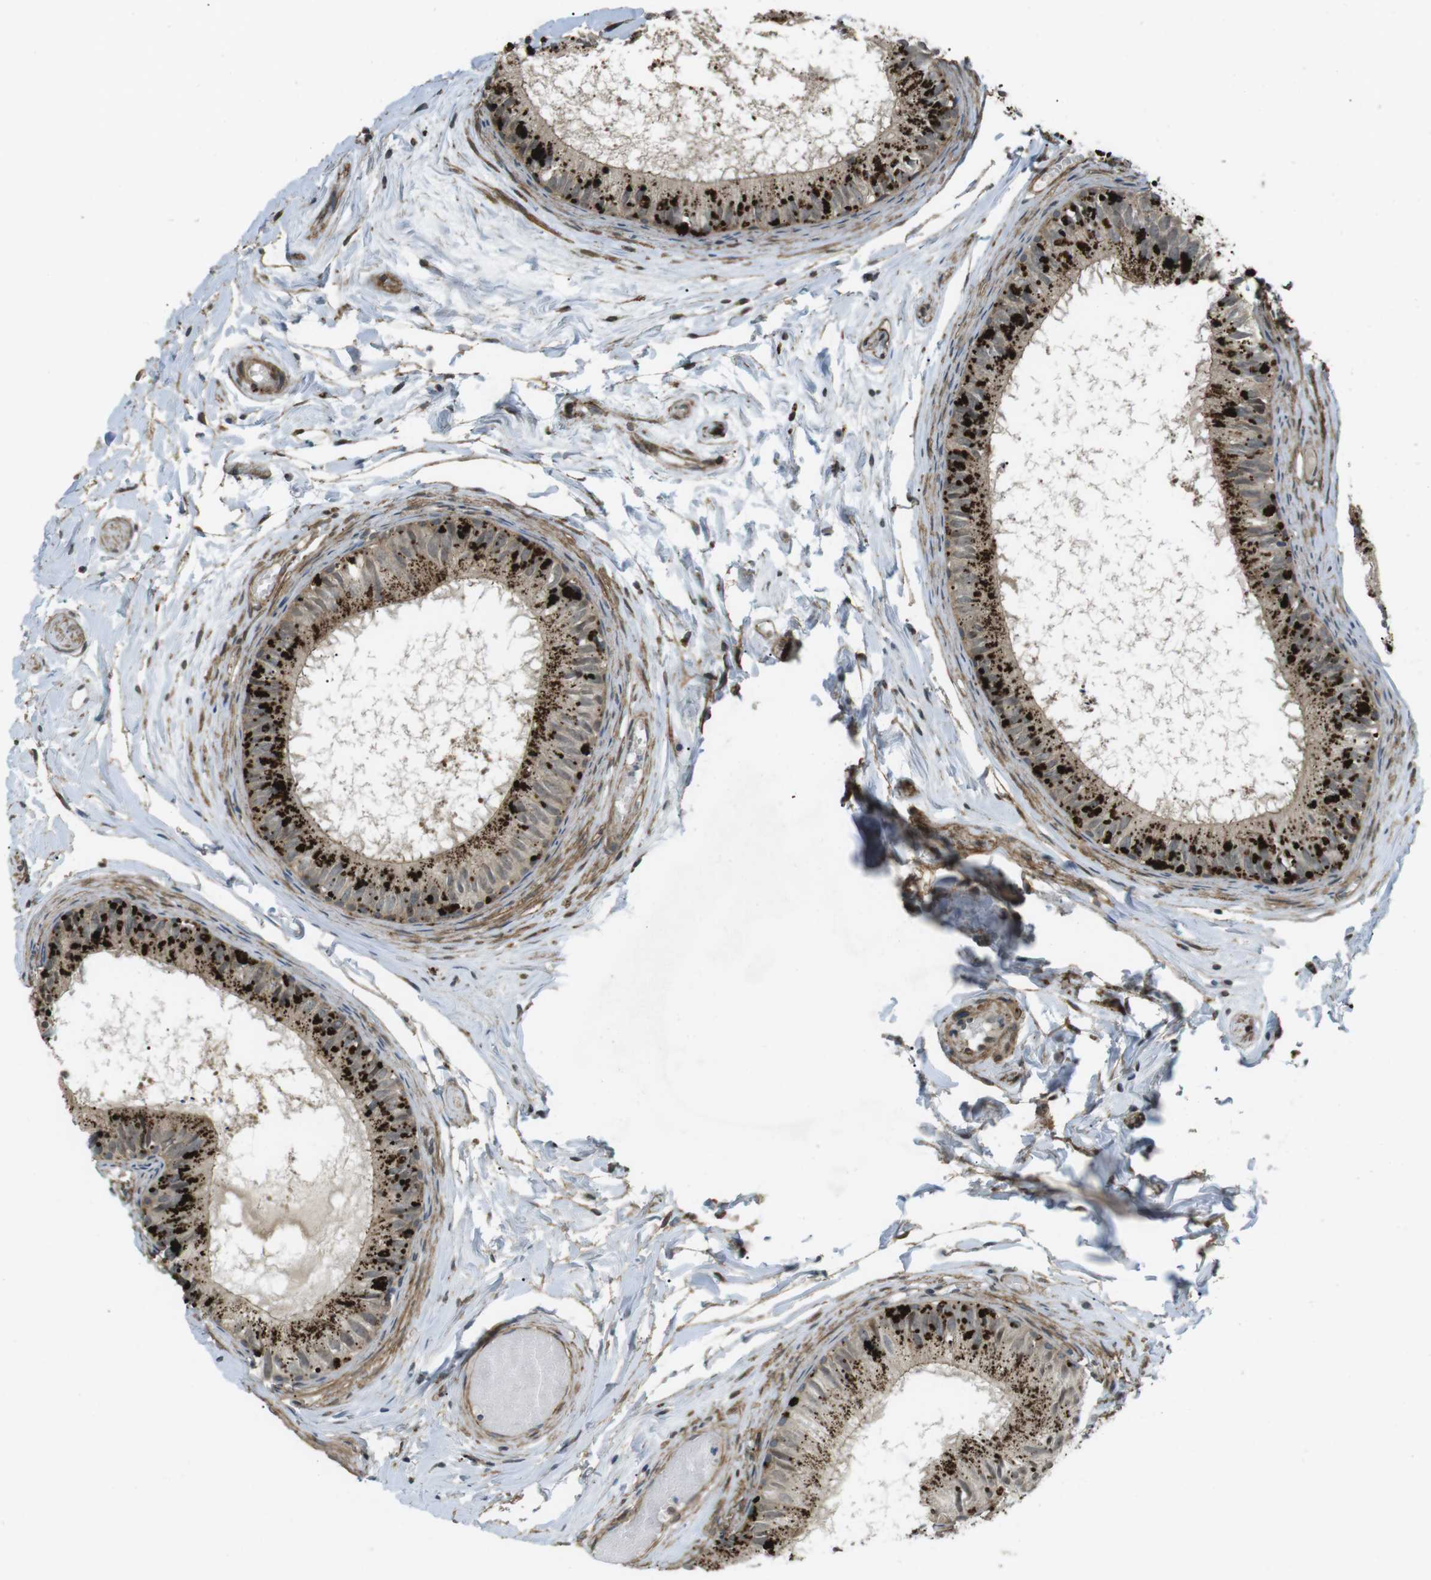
{"staining": {"intensity": "strong", "quantity": ">75%", "location": "cytoplasmic/membranous"}, "tissue": "epididymis", "cell_type": "Glandular cells", "image_type": "normal", "snomed": [{"axis": "morphology", "description": "Normal tissue, NOS"}, {"axis": "topography", "description": "Epididymis"}], "caption": "IHC (DAB) staining of unremarkable human epididymis demonstrates strong cytoplasmic/membranous protein positivity in about >75% of glandular cells.", "gene": "KANK2", "patient": {"sex": "male", "age": 46}}